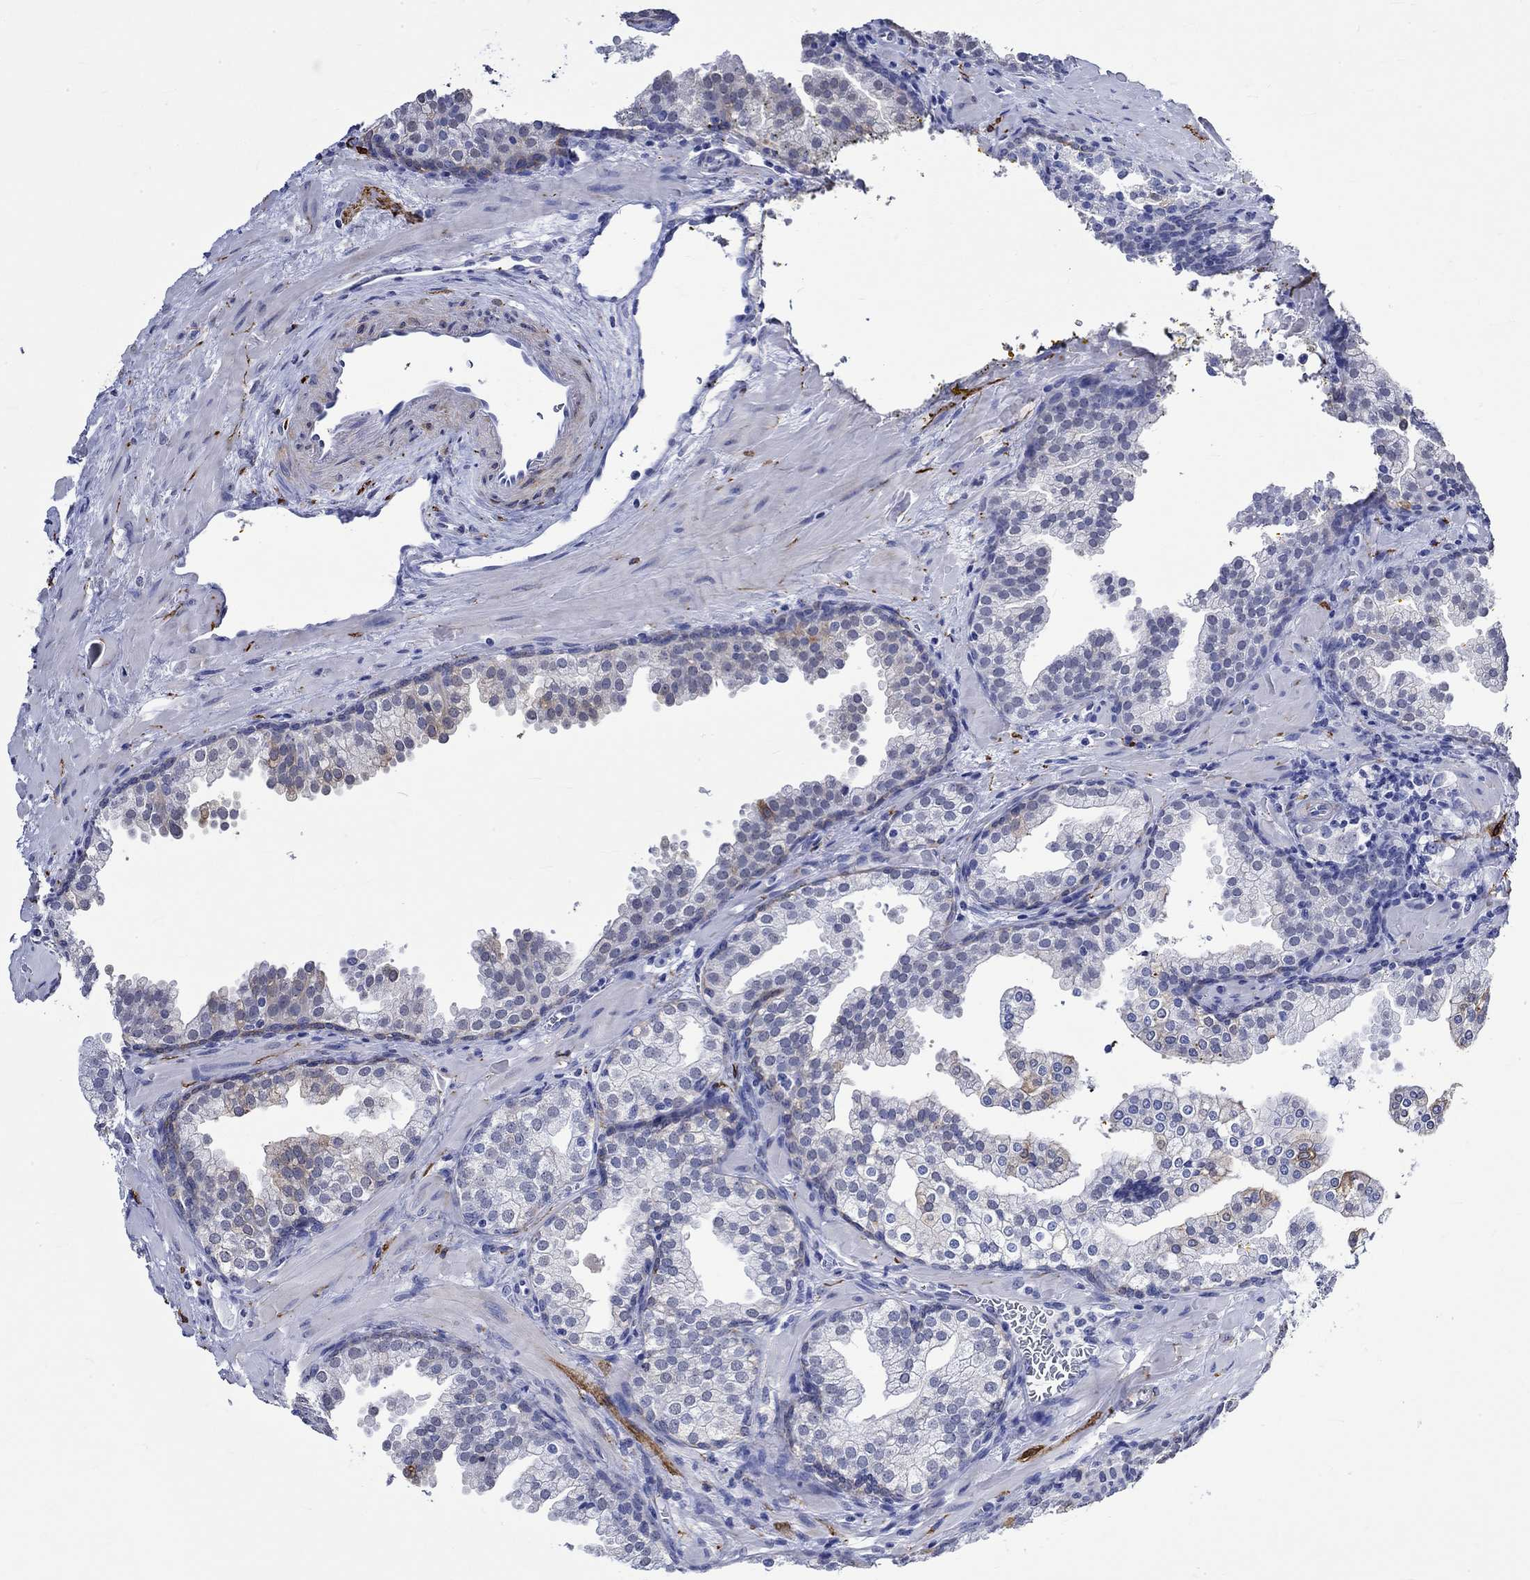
{"staining": {"intensity": "negative", "quantity": "none", "location": "none"}, "tissue": "prostate cancer", "cell_type": "Tumor cells", "image_type": "cancer", "snomed": [{"axis": "morphology", "description": "Adenocarcinoma, NOS"}, {"axis": "topography", "description": "Prostate"}], "caption": "High magnification brightfield microscopy of prostate adenocarcinoma stained with DAB (brown) and counterstained with hematoxylin (blue): tumor cells show no significant positivity.", "gene": "CRYAB", "patient": {"sex": "male", "age": 66}}